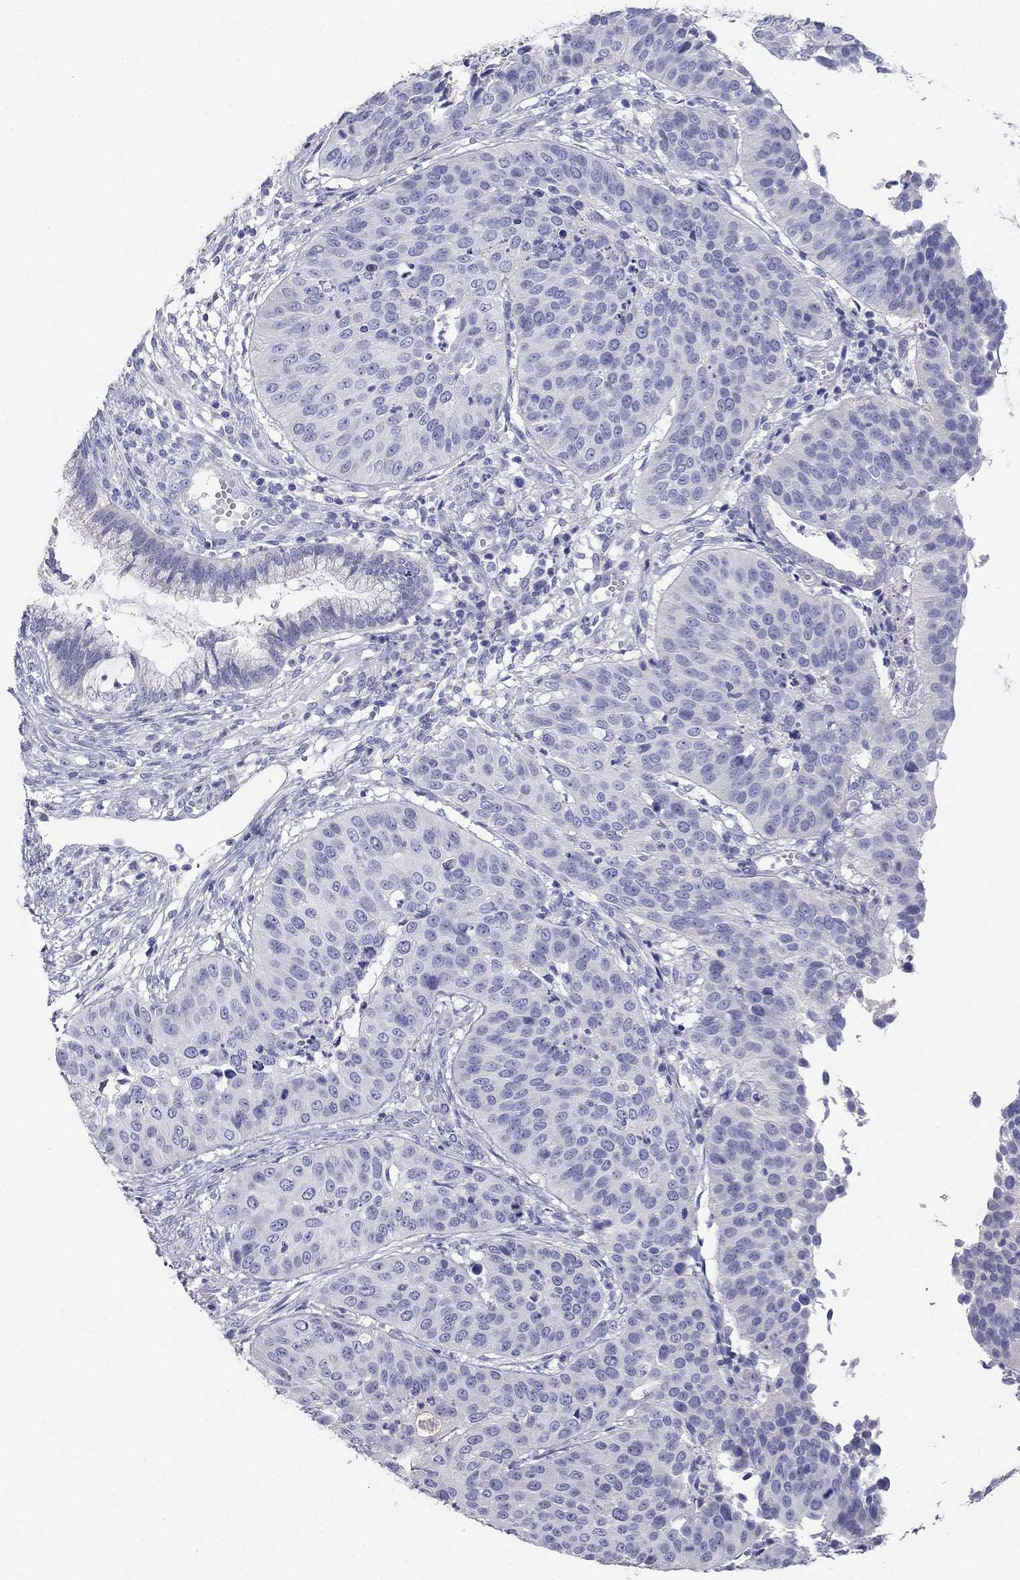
{"staining": {"intensity": "negative", "quantity": "none", "location": "none"}, "tissue": "cervical cancer", "cell_type": "Tumor cells", "image_type": "cancer", "snomed": [{"axis": "morphology", "description": "Normal tissue, NOS"}, {"axis": "morphology", "description": "Squamous cell carcinoma, NOS"}, {"axis": "topography", "description": "Cervix"}], "caption": "This is an IHC photomicrograph of cervical cancer. There is no expression in tumor cells.", "gene": "RFLNA", "patient": {"sex": "female", "age": 39}}